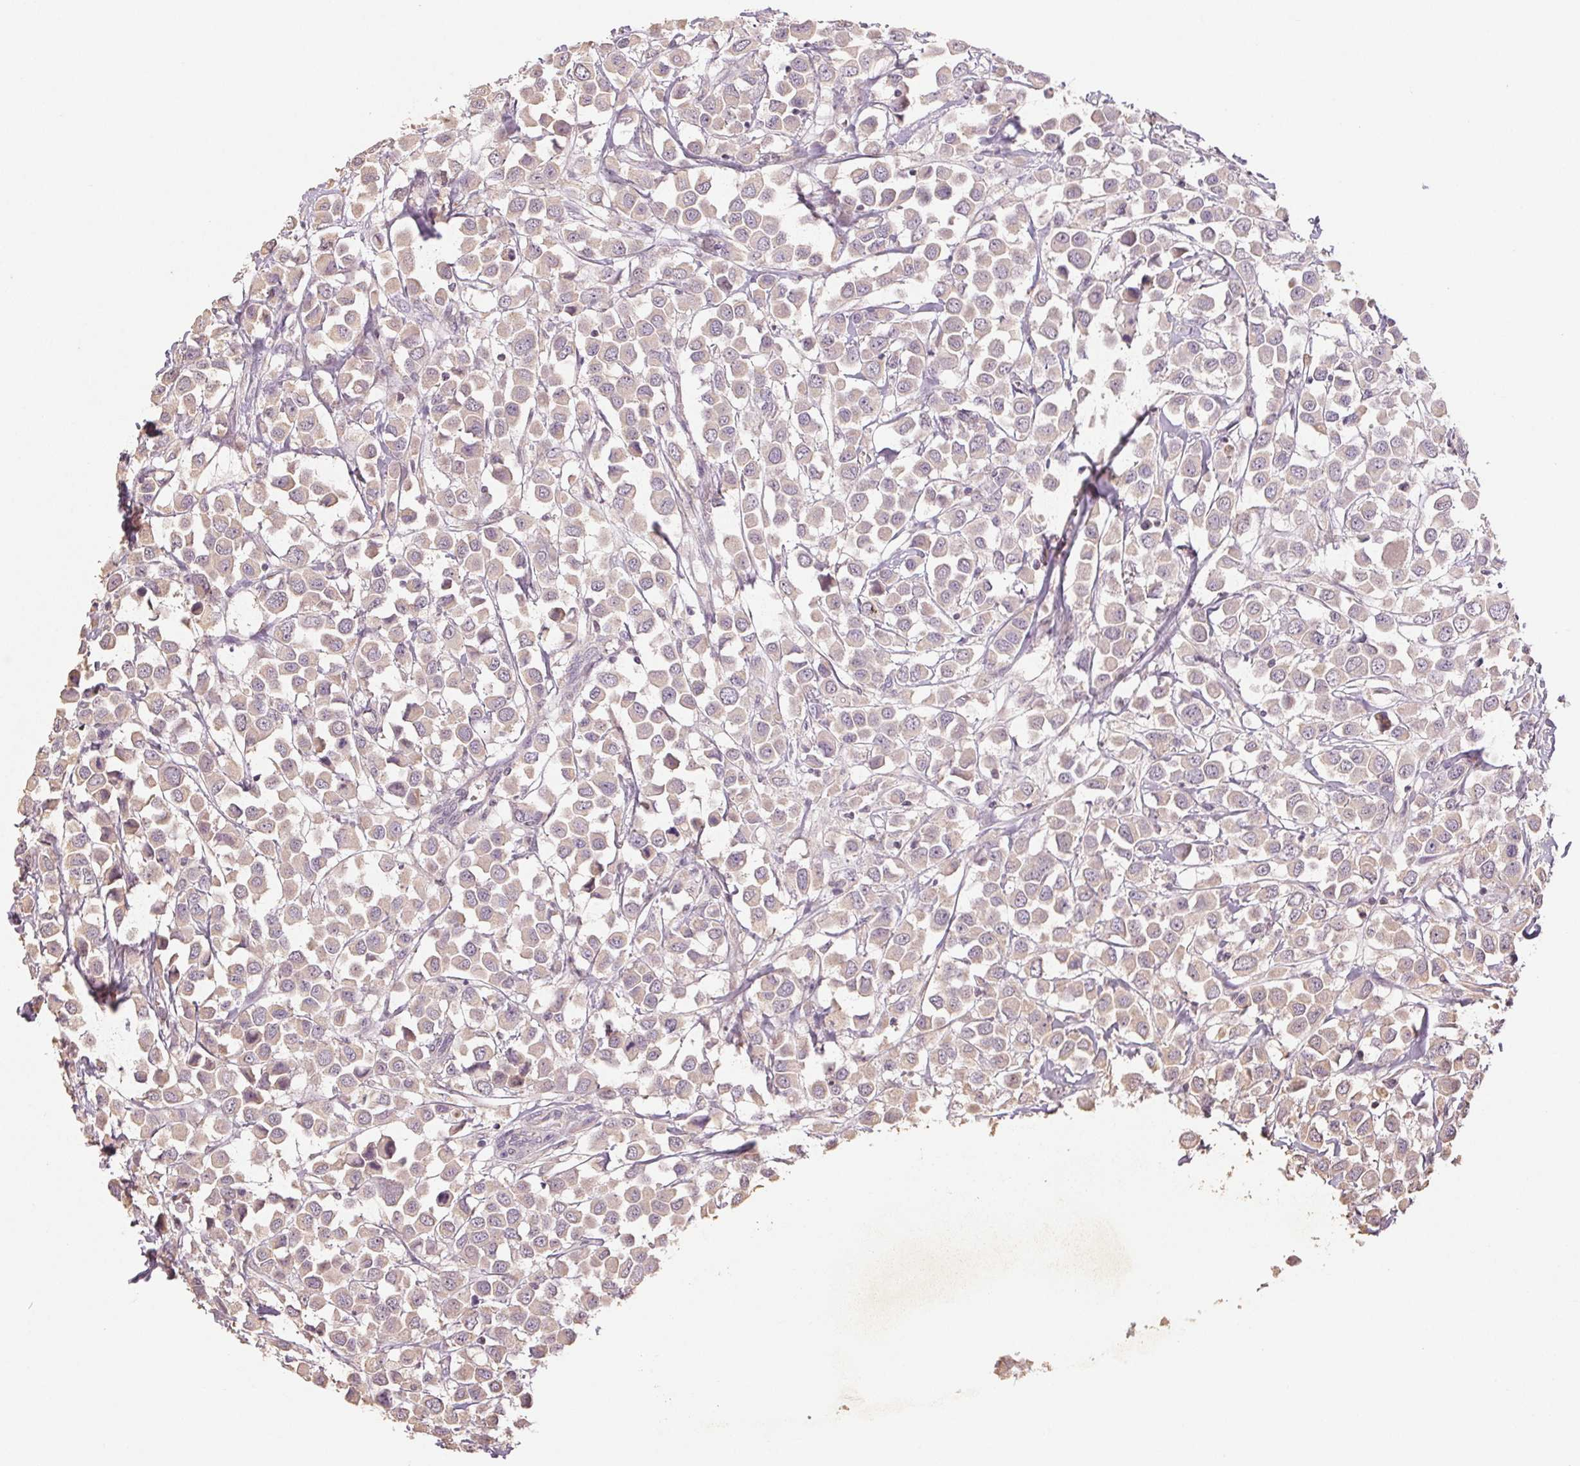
{"staining": {"intensity": "weak", "quantity": "25%-75%", "location": "cytoplasmic/membranous"}, "tissue": "breast cancer", "cell_type": "Tumor cells", "image_type": "cancer", "snomed": [{"axis": "morphology", "description": "Duct carcinoma"}, {"axis": "topography", "description": "Breast"}], "caption": "Invasive ductal carcinoma (breast) was stained to show a protein in brown. There is low levels of weak cytoplasmic/membranous positivity in approximately 25%-75% of tumor cells.", "gene": "COX14", "patient": {"sex": "female", "age": 61}}